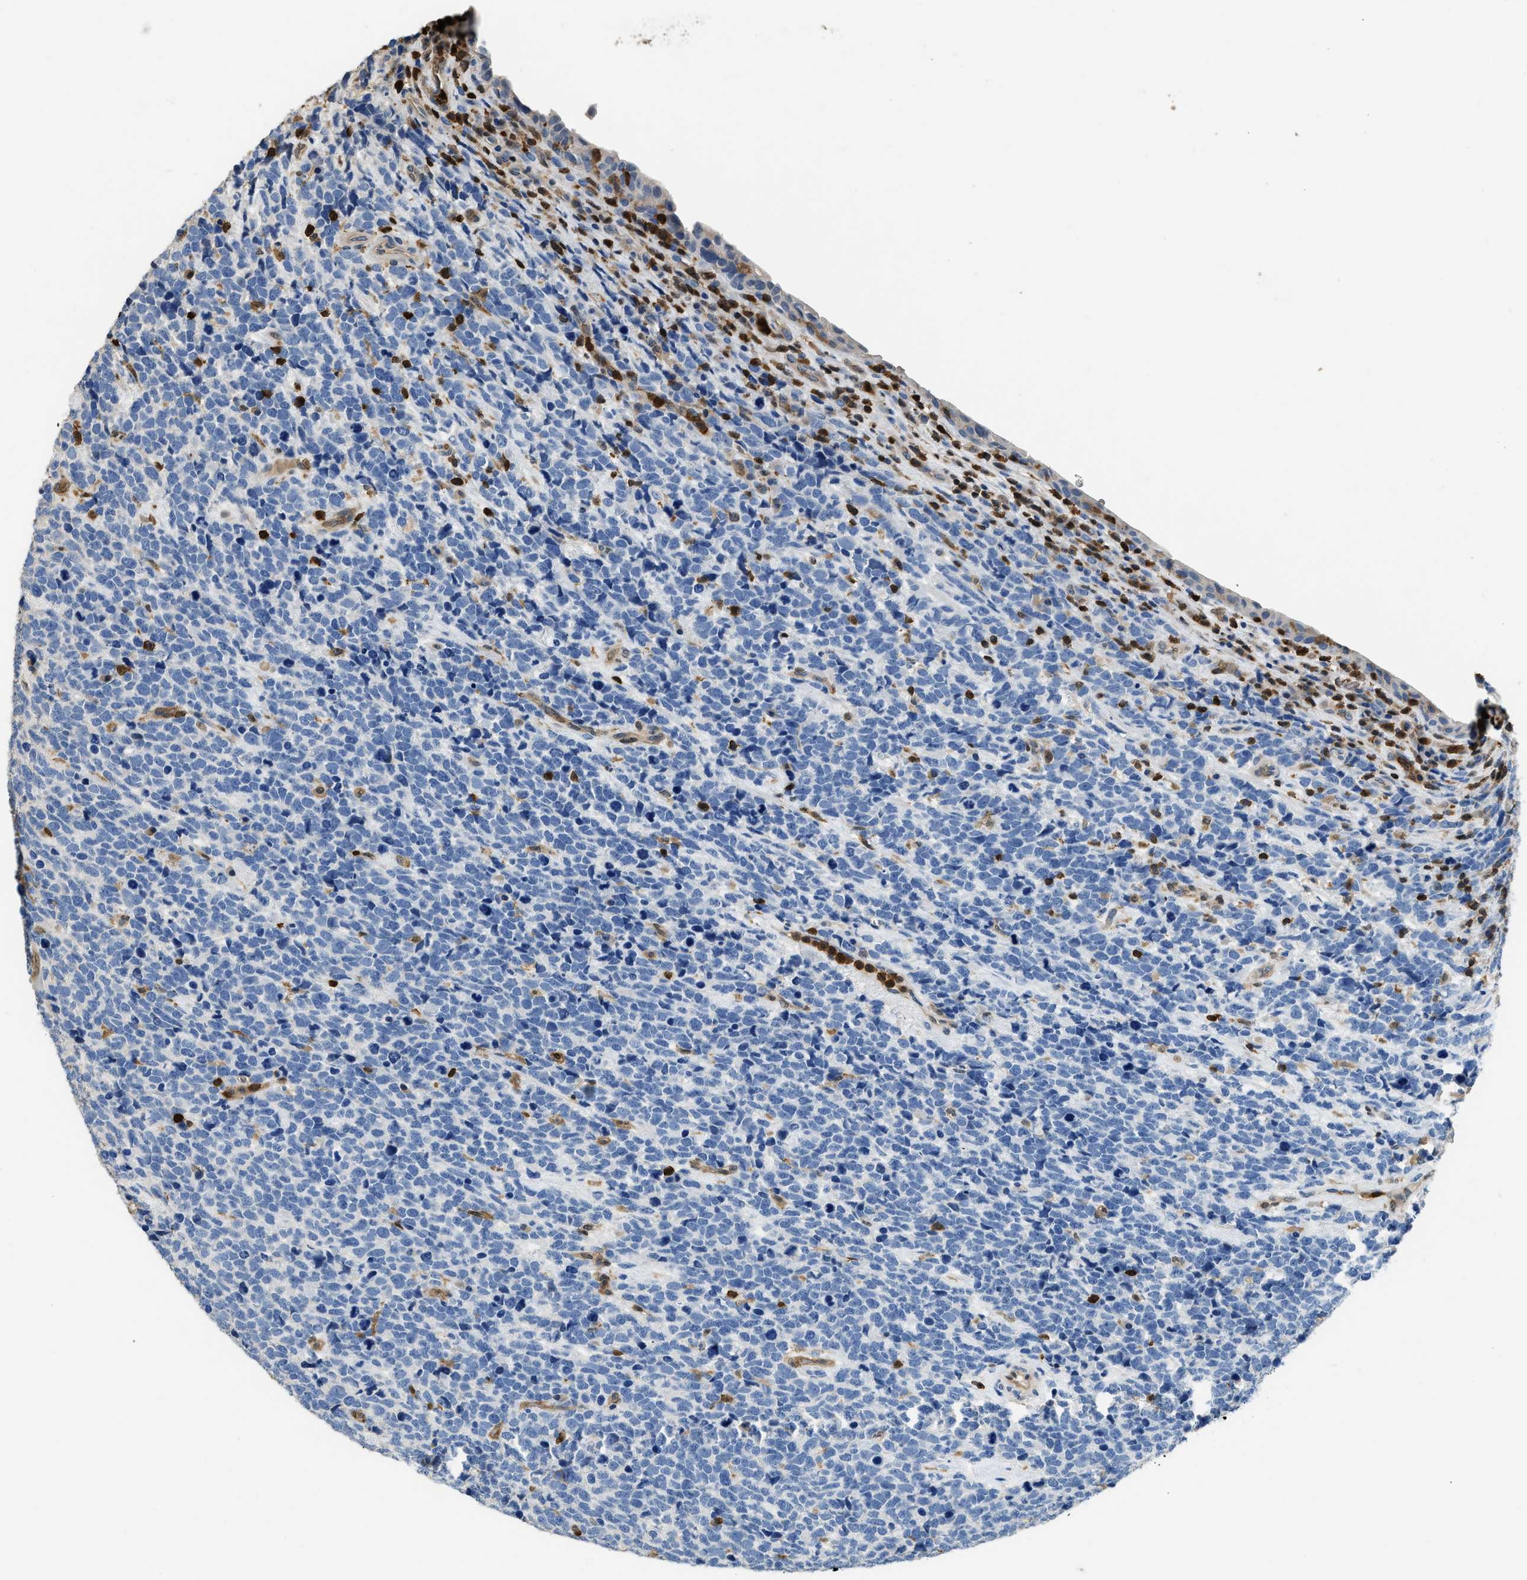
{"staining": {"intensity": "negative", "quantity": "none", "location": "none"}, "tissue": "urothelial cancer", "cell_type": "Tumor cells", "image_type": "cancer", "snomed": [{"axis": "morphology", "description": "Urothelial carcinoma, High grade"}, {"axis": "topography", "description": "Urinary bladder"}], "caption": "Immunohistochemical staining of urothelial carcinoma (high-grade) displays no significant expression in tumor cells. (Brightfield microscopy of DAB (3,3'-diaminobenzidine) immunohistochemistry (IHC) at high magnification).", "gene": "ARHGDIB", "patient": {"sex": "female", "age": 82}}